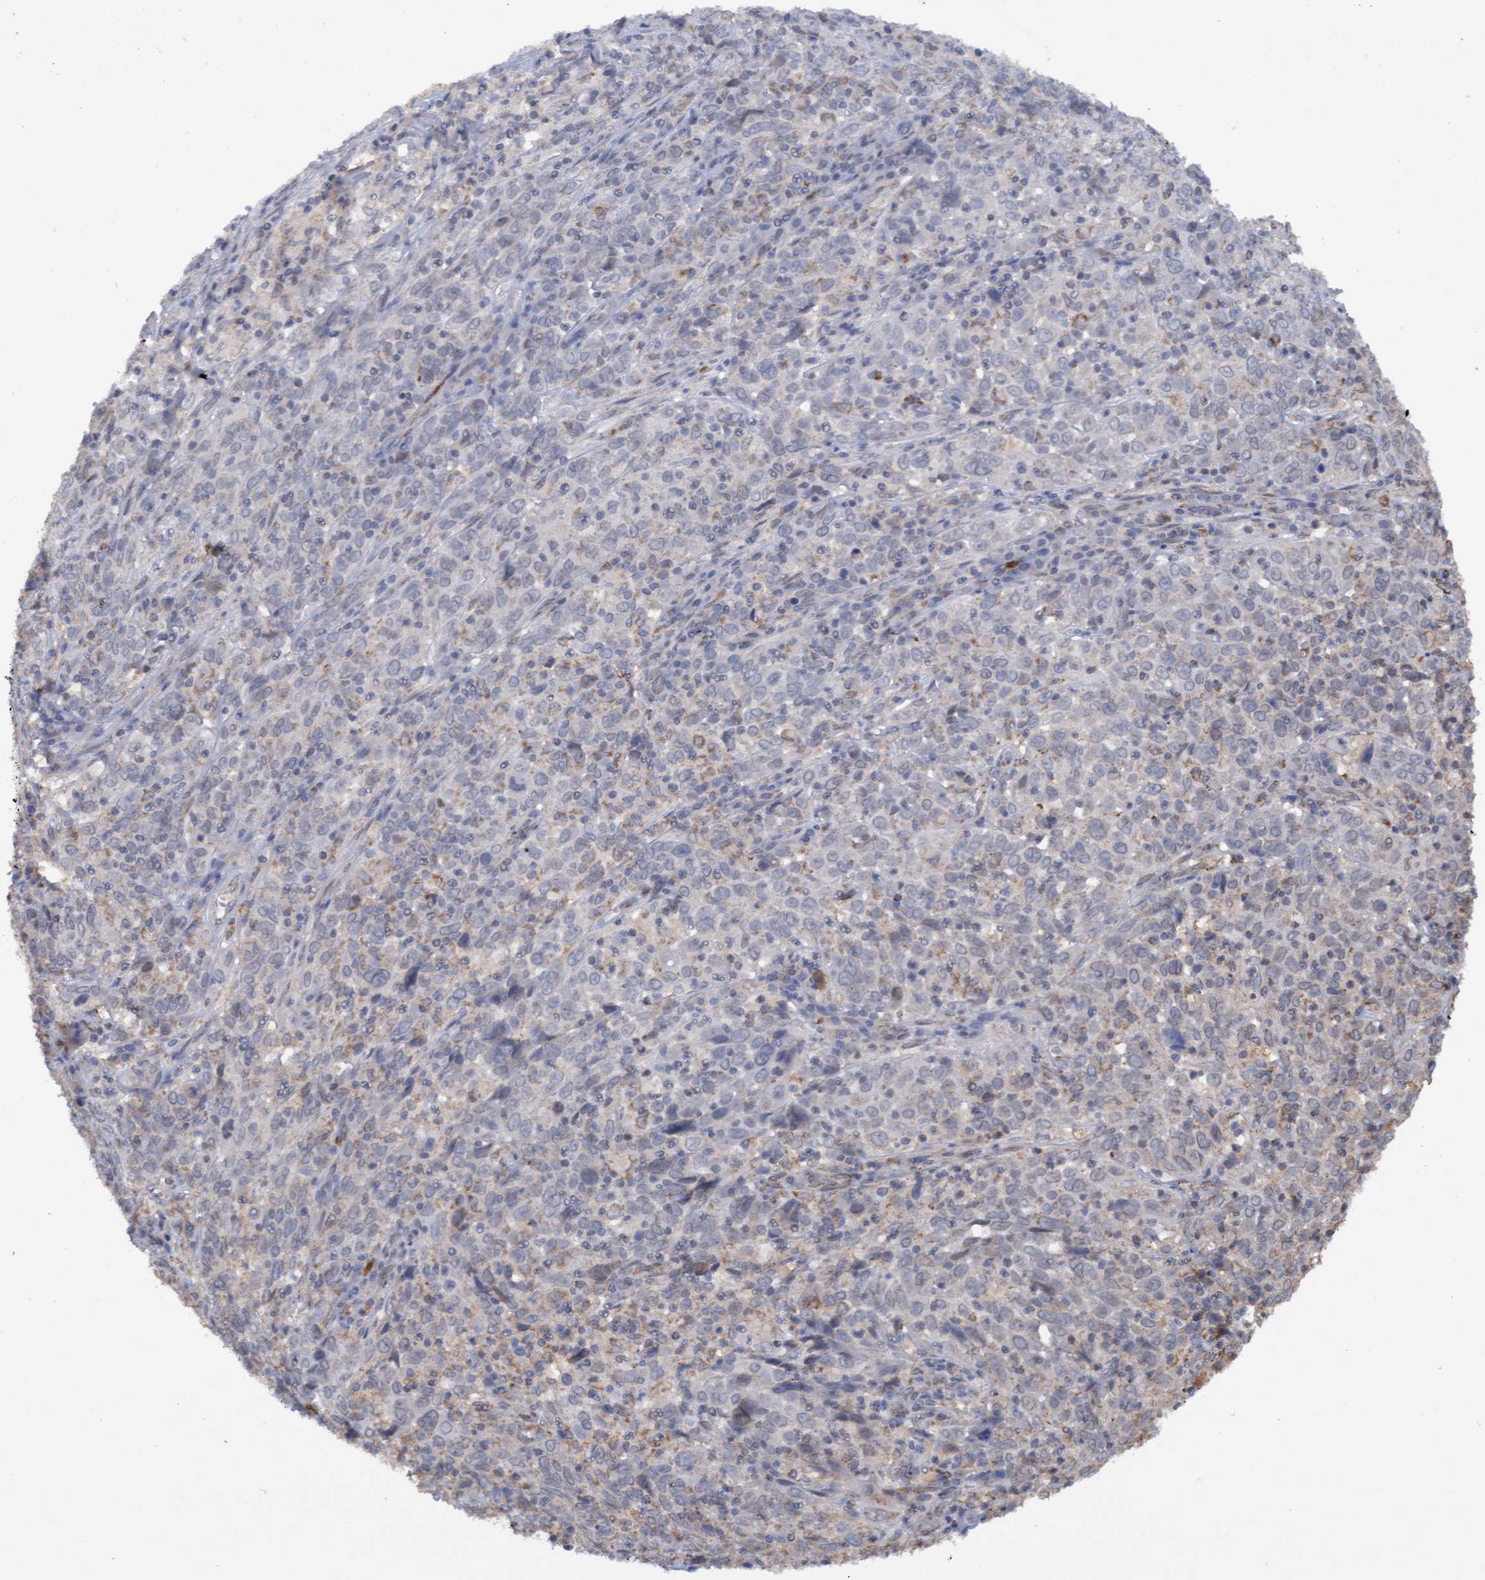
{"staining": {"intensity": "negative", "quantity": "none", "location": "none"}, "tissue": "cervical cancer", "cell_type": "Tumor cells", "image_type": "cancer", "snomed": [{"axis": "morphology", "description": "Squamous cell carcinoma, NOS"}, {"axis": "topography", "description": "Cervix"}], "caption": "The image shows no staining of tumor cells in cervical cancer (squamous cell carcinoma).", "gene": "MGLL", "patient": {"sex": "female", "age": 46}}